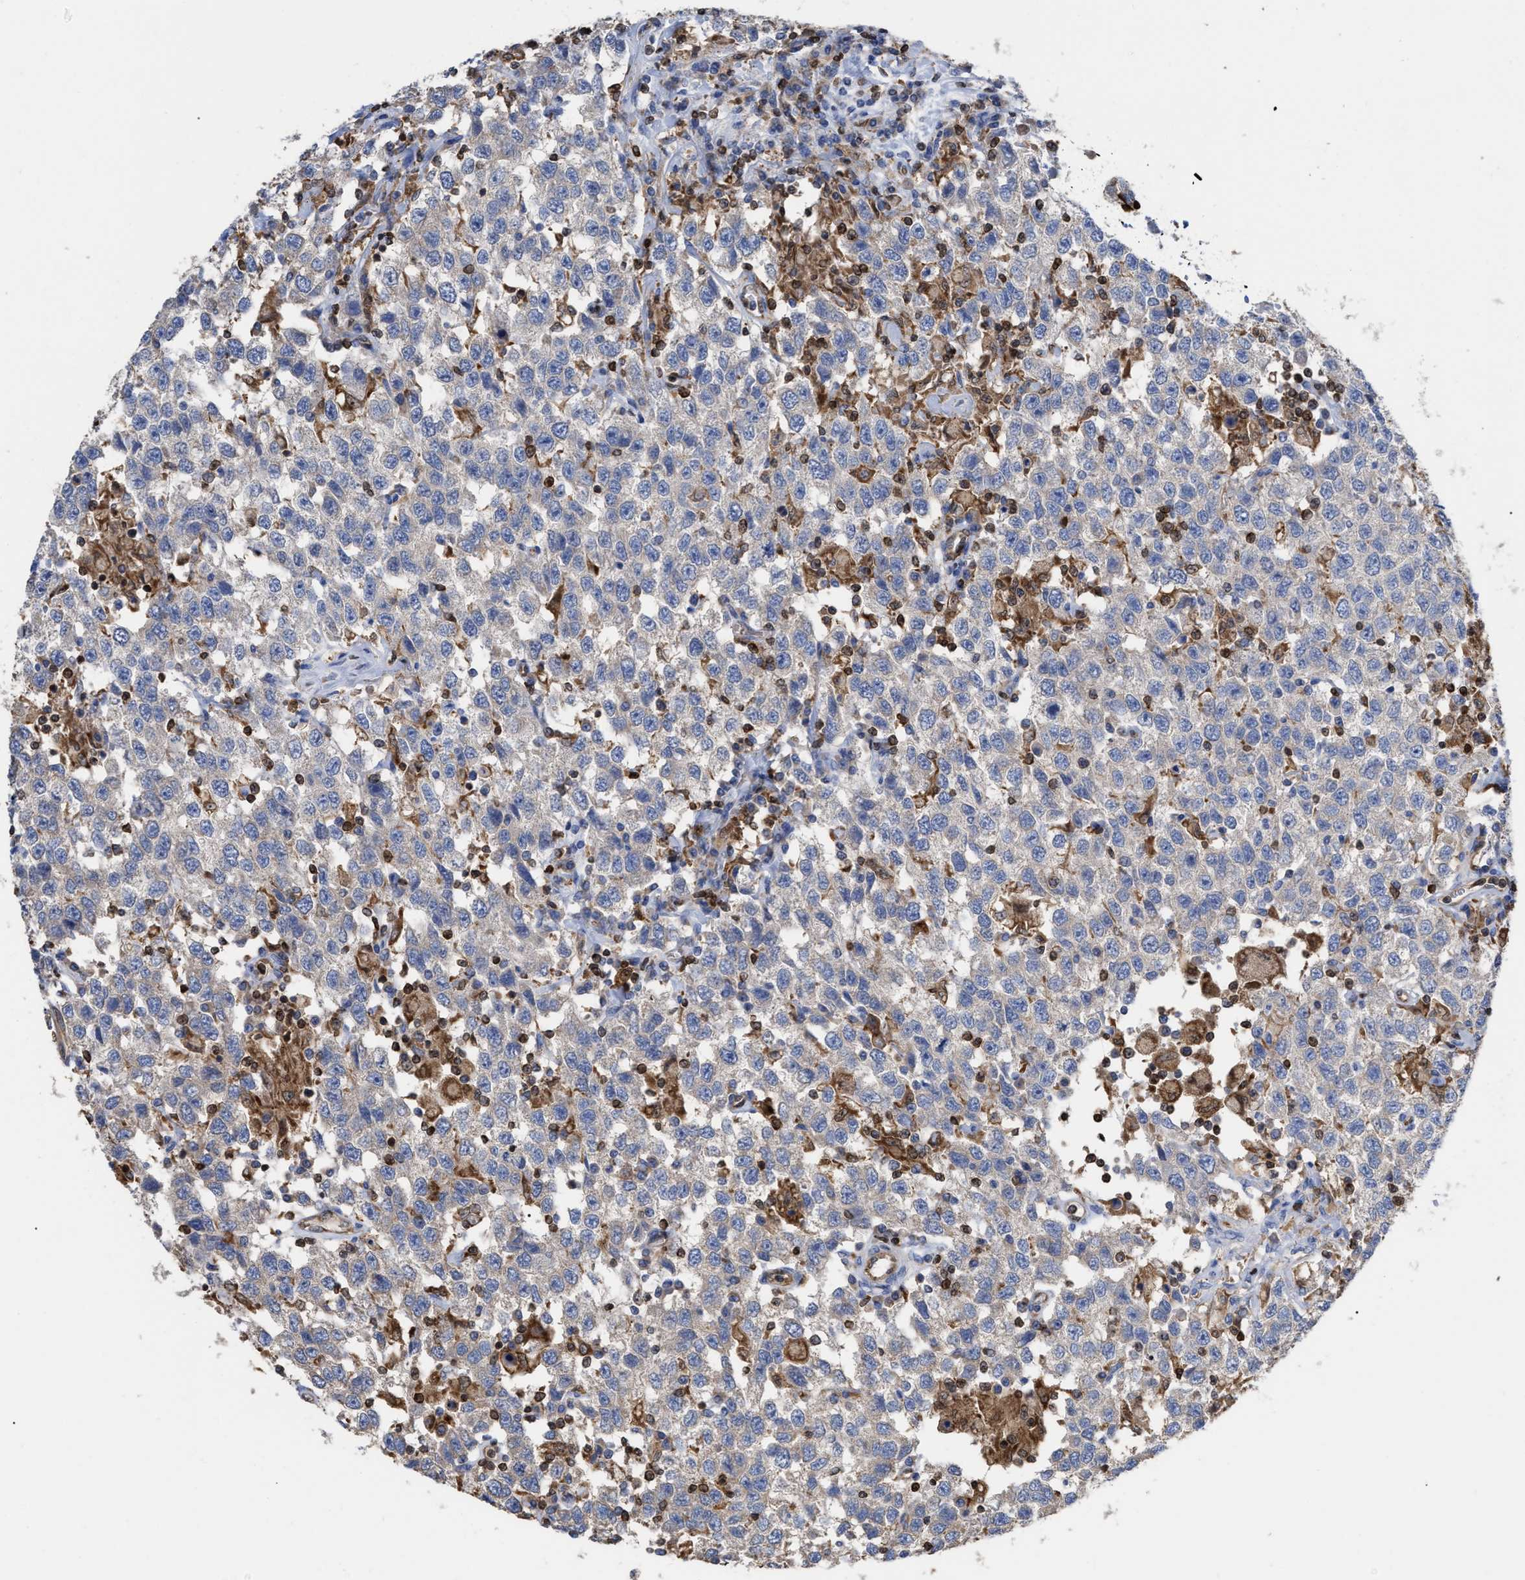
{"staining": {"intensity": "weak", "quantity": "<25%", "location": "cytoplasmic/membranous"}, "tissue": "testis cancer", "cell_type": "Tumor cells", "image_type": "cancer", "snomed": [{"axis": "morphology", "description": "Seminoma, NOS"}, {"axis": "topography", "description": "Testis"}], "caption": "Immunohistochemistry (IHC) image of human testis cancer stained for a protein (brown), which demonstrates no expression in tumor cells. The staining is performed using DAB brown chromogen with nuclei counter-stained in using hematoxylin.", "gene": "GIMAP4", "patient": {"sex": "male", "age": 41}}